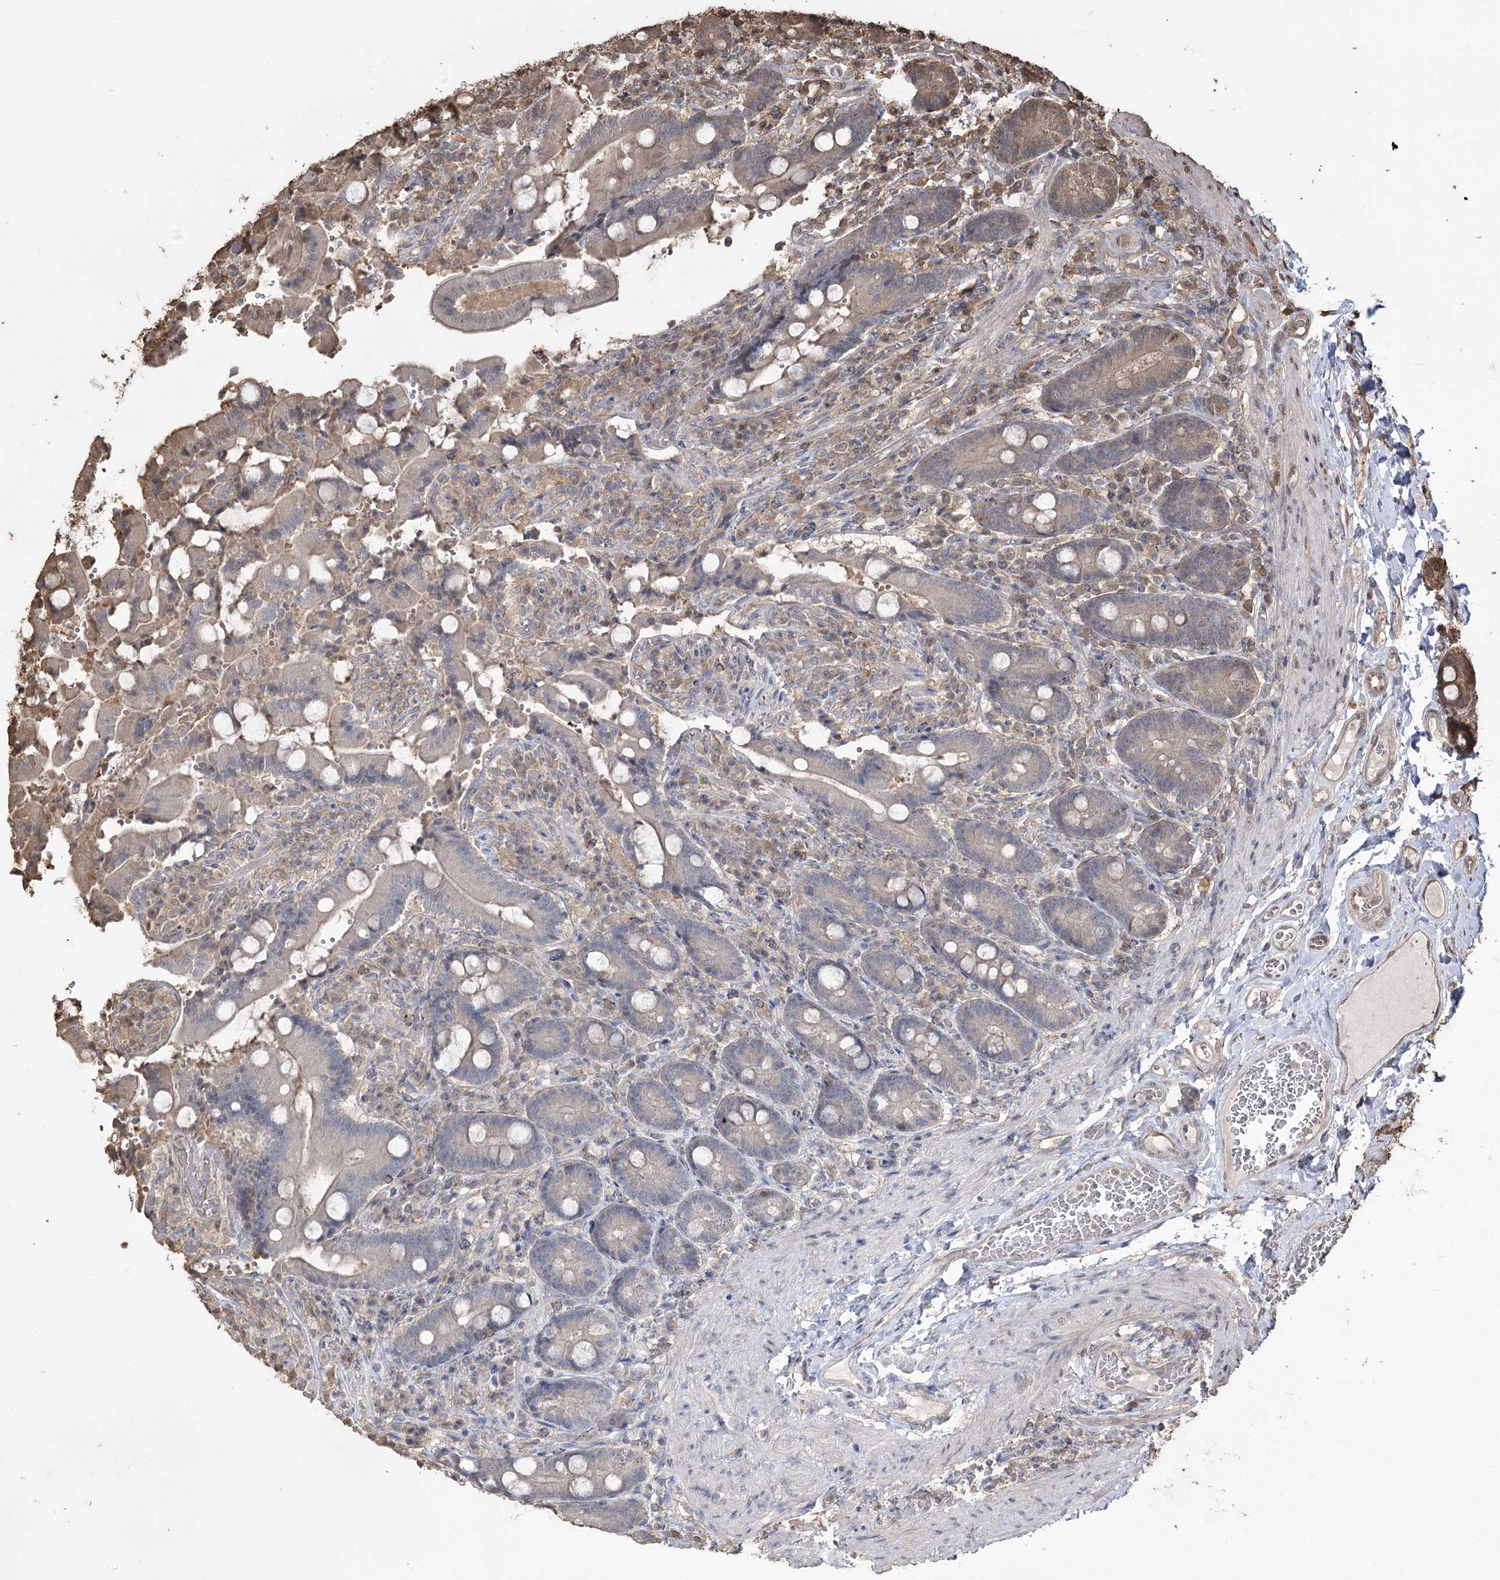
{"staining": {"intensity": "weak", "quantity": "<25%", "location": "cytoplasmic/membranous"}, "tissue": "duodenum", "cell_type": "Glandular cells", "image_type": "normal", "snomed": [{"axis": "morphology", "description": "Normal tissue, NOS"}, {"axis": "topography", "description": "Duodenum"}], "caption": "The histopathology image displays no staining of glandular cells in benign duodenum.", "gene": "PLCH1", "patient": {"sex": "female", "age": 62}}